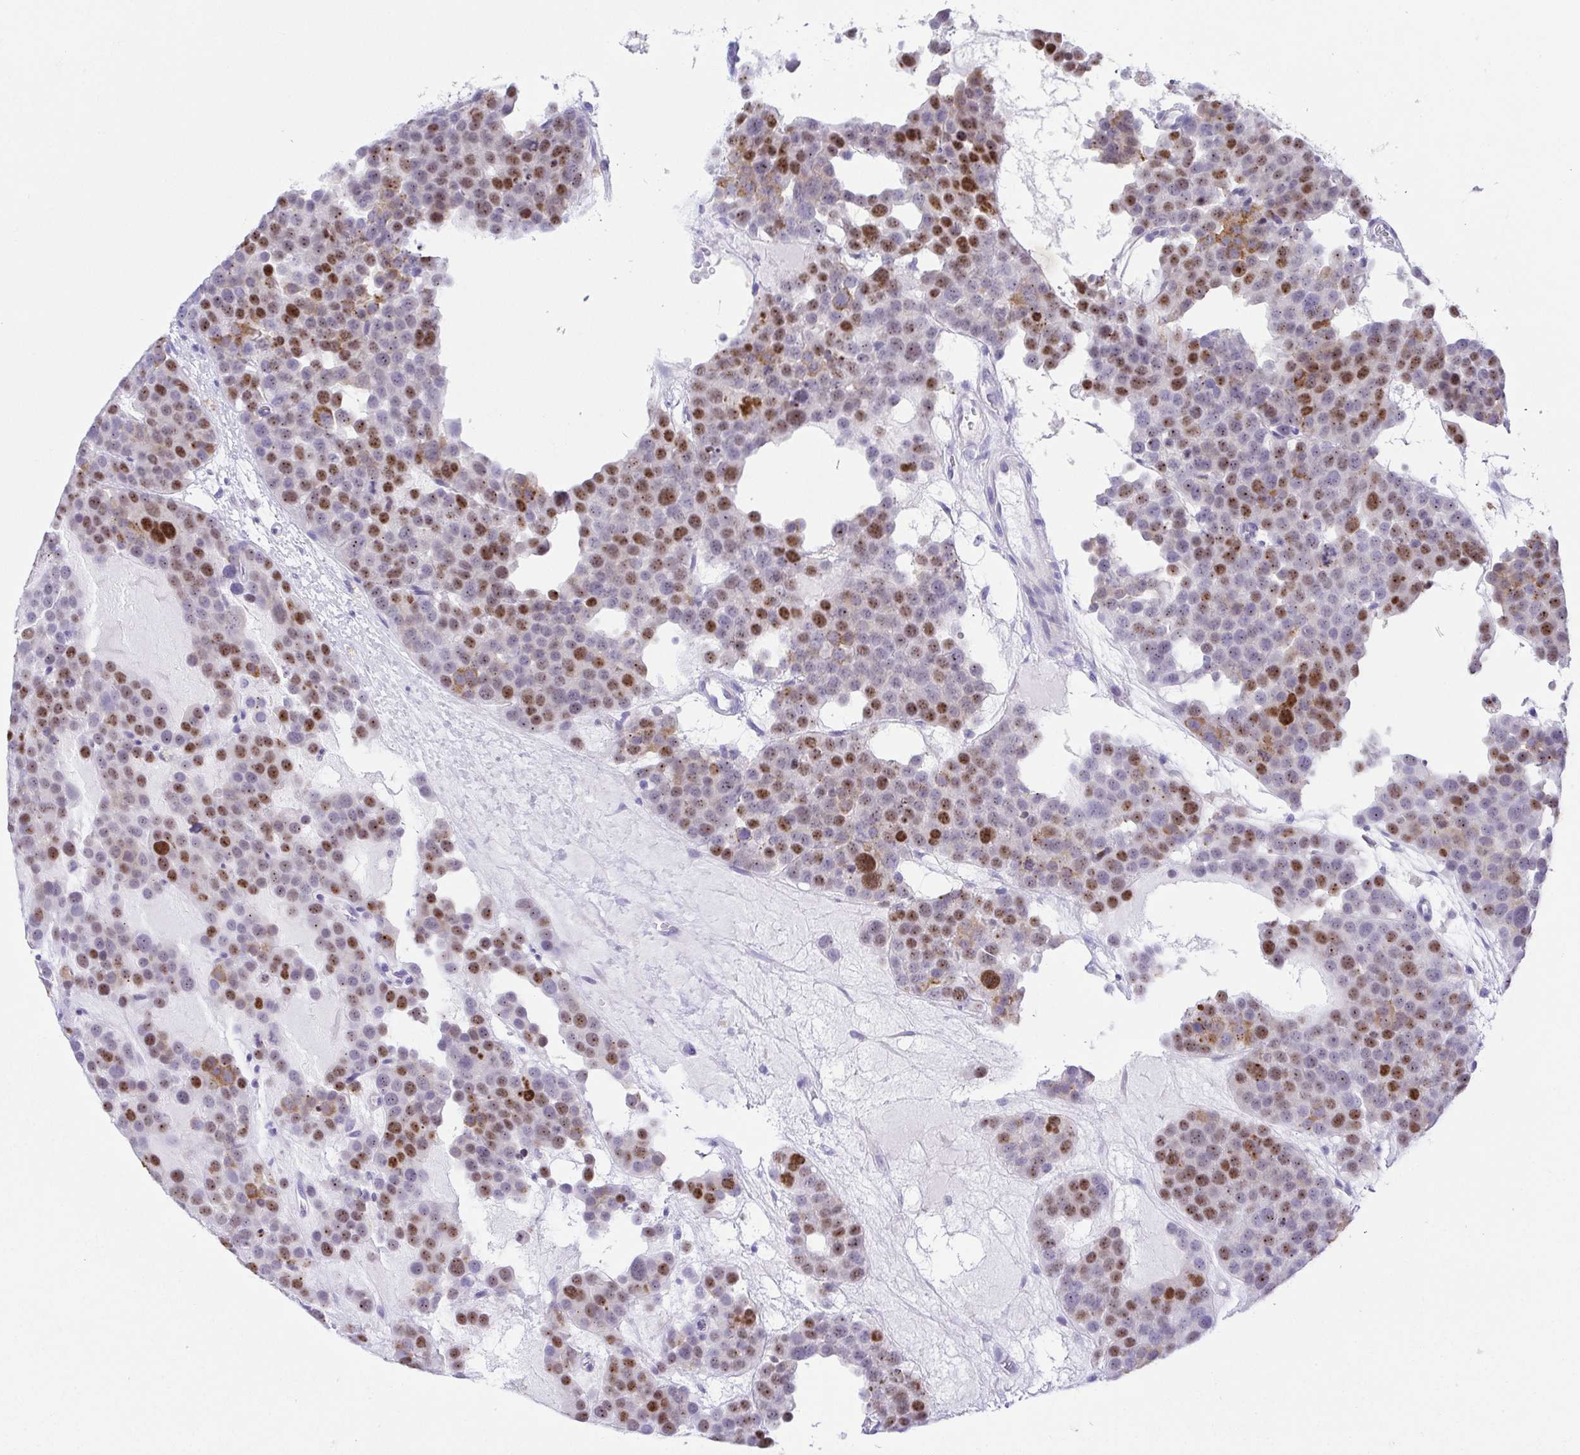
{"staining": {"intensity": "moderate", "quantity": "25%-75%", "location": "nuclear"}, "tissue": "testis cancer", "cell_type": "Tumor cells", "image_type": "cancer", "snomed": [{"axis": "morphology", "description": "Seminoma, NOS"}, {"axis": "topography", "description": "Testis"}], "caption": "This is an image of immunohistochemistry staining of testis cancer (seminoma), which shows moderate positivity in the nuclear of tumor cells.", "gene": "LUZP4", "patient": {"sex": "male", "age": 71}}